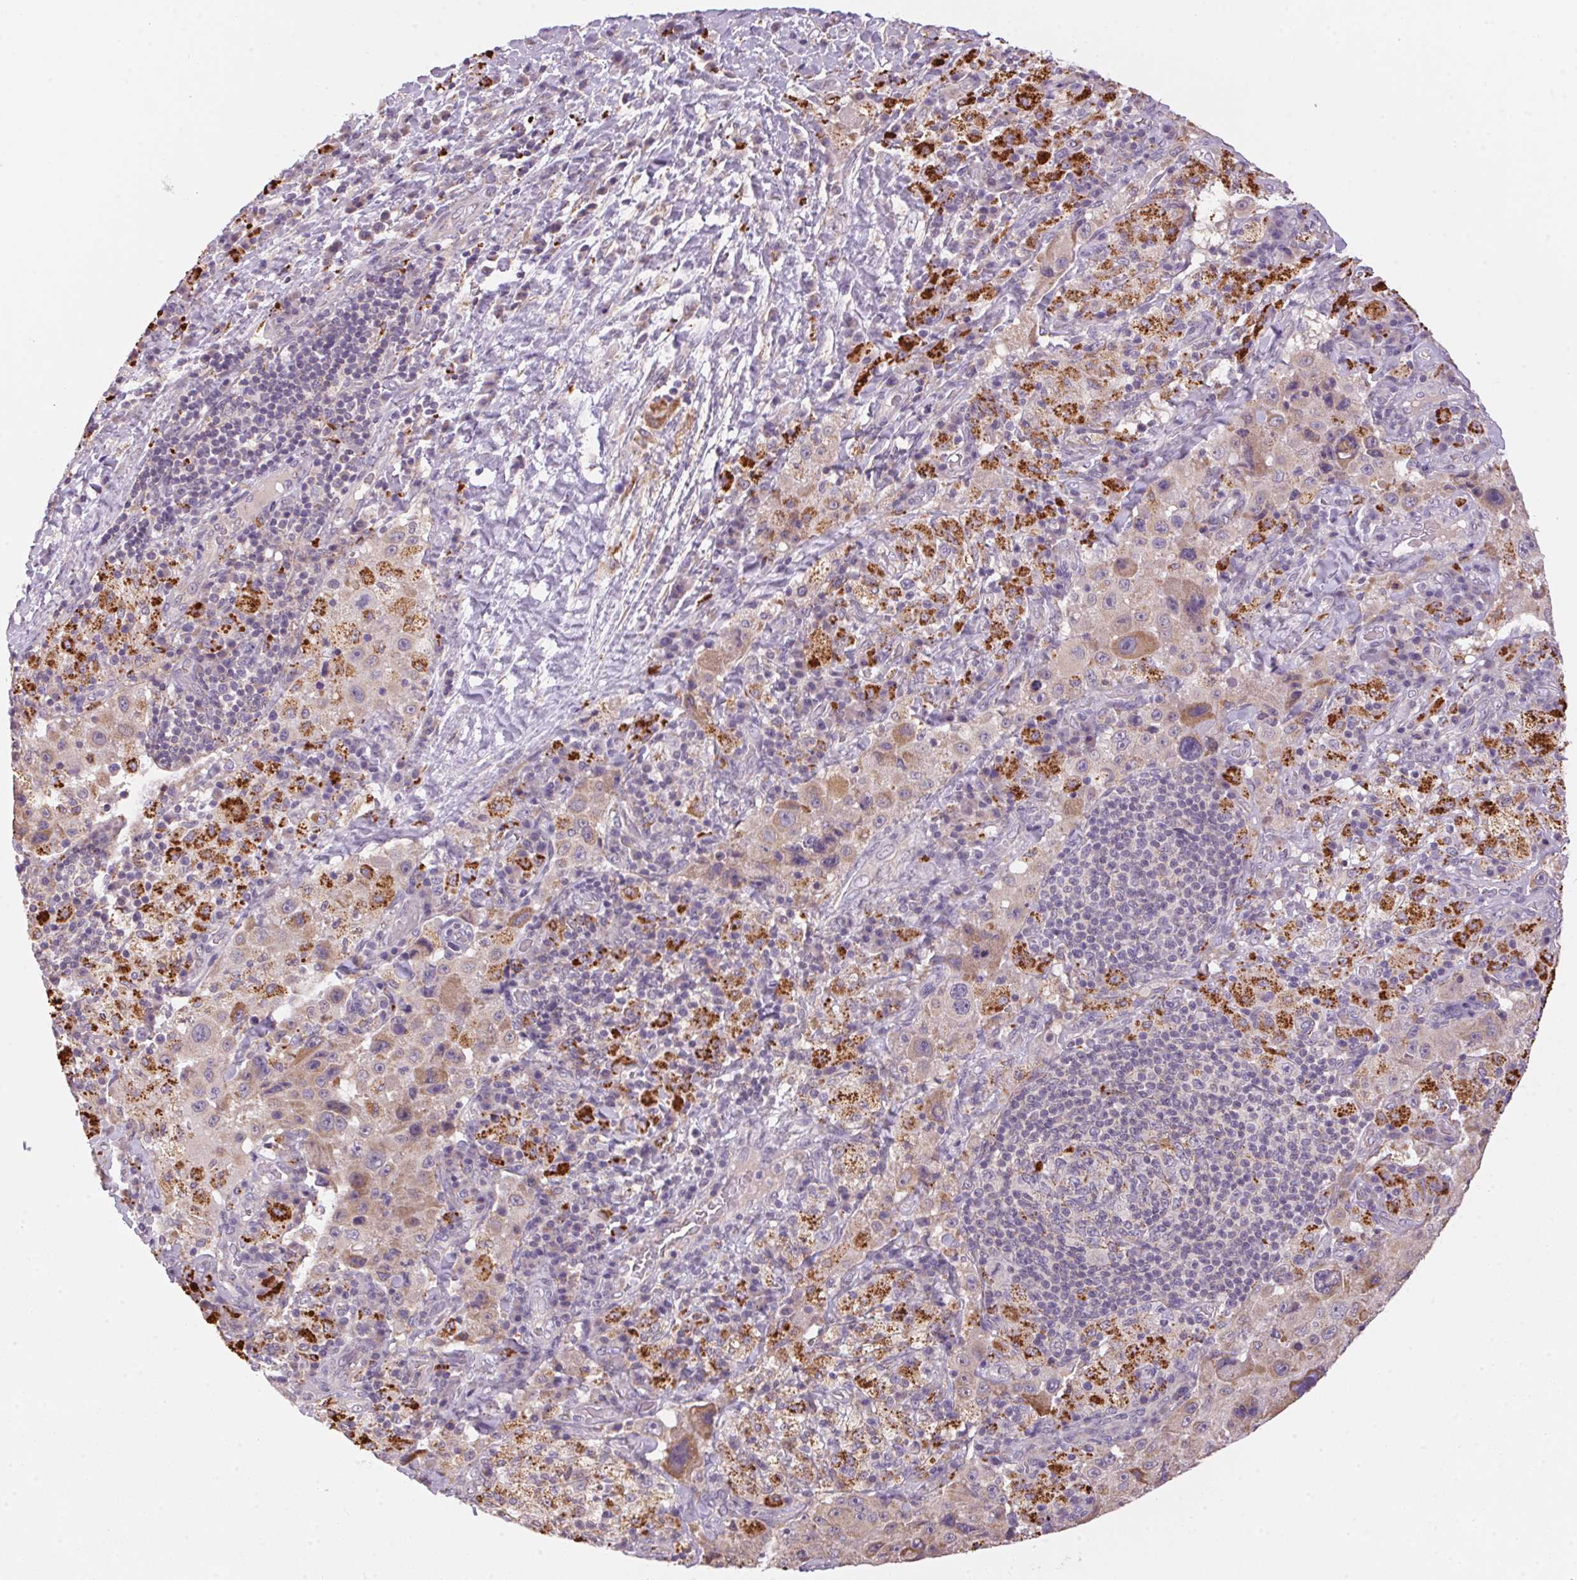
{"staining": {"intensity": "weak", "quantity": "25%-75%", "location": "cytoplasmic/membranous"}, "tissue": "melanoma", "cell_type": "Tumor cells", "image_type": "cancer", "snomed": [{"axis": "morphology", "description": "Malignant melanoma, Metastatic site"}, {"axis": "topography", "description": "Lymph node"}], "caption": "DAB (3,3'-diaminobenzidine) immunohistochemical staining of malignant melanoma (metastatic site) demonstrates weak cytoplasmic/membranous protein positivity in approximately 25%-75% of tumor cells.", "gene": "ADH5", "patient": {"sex": "male", "age": 62}}